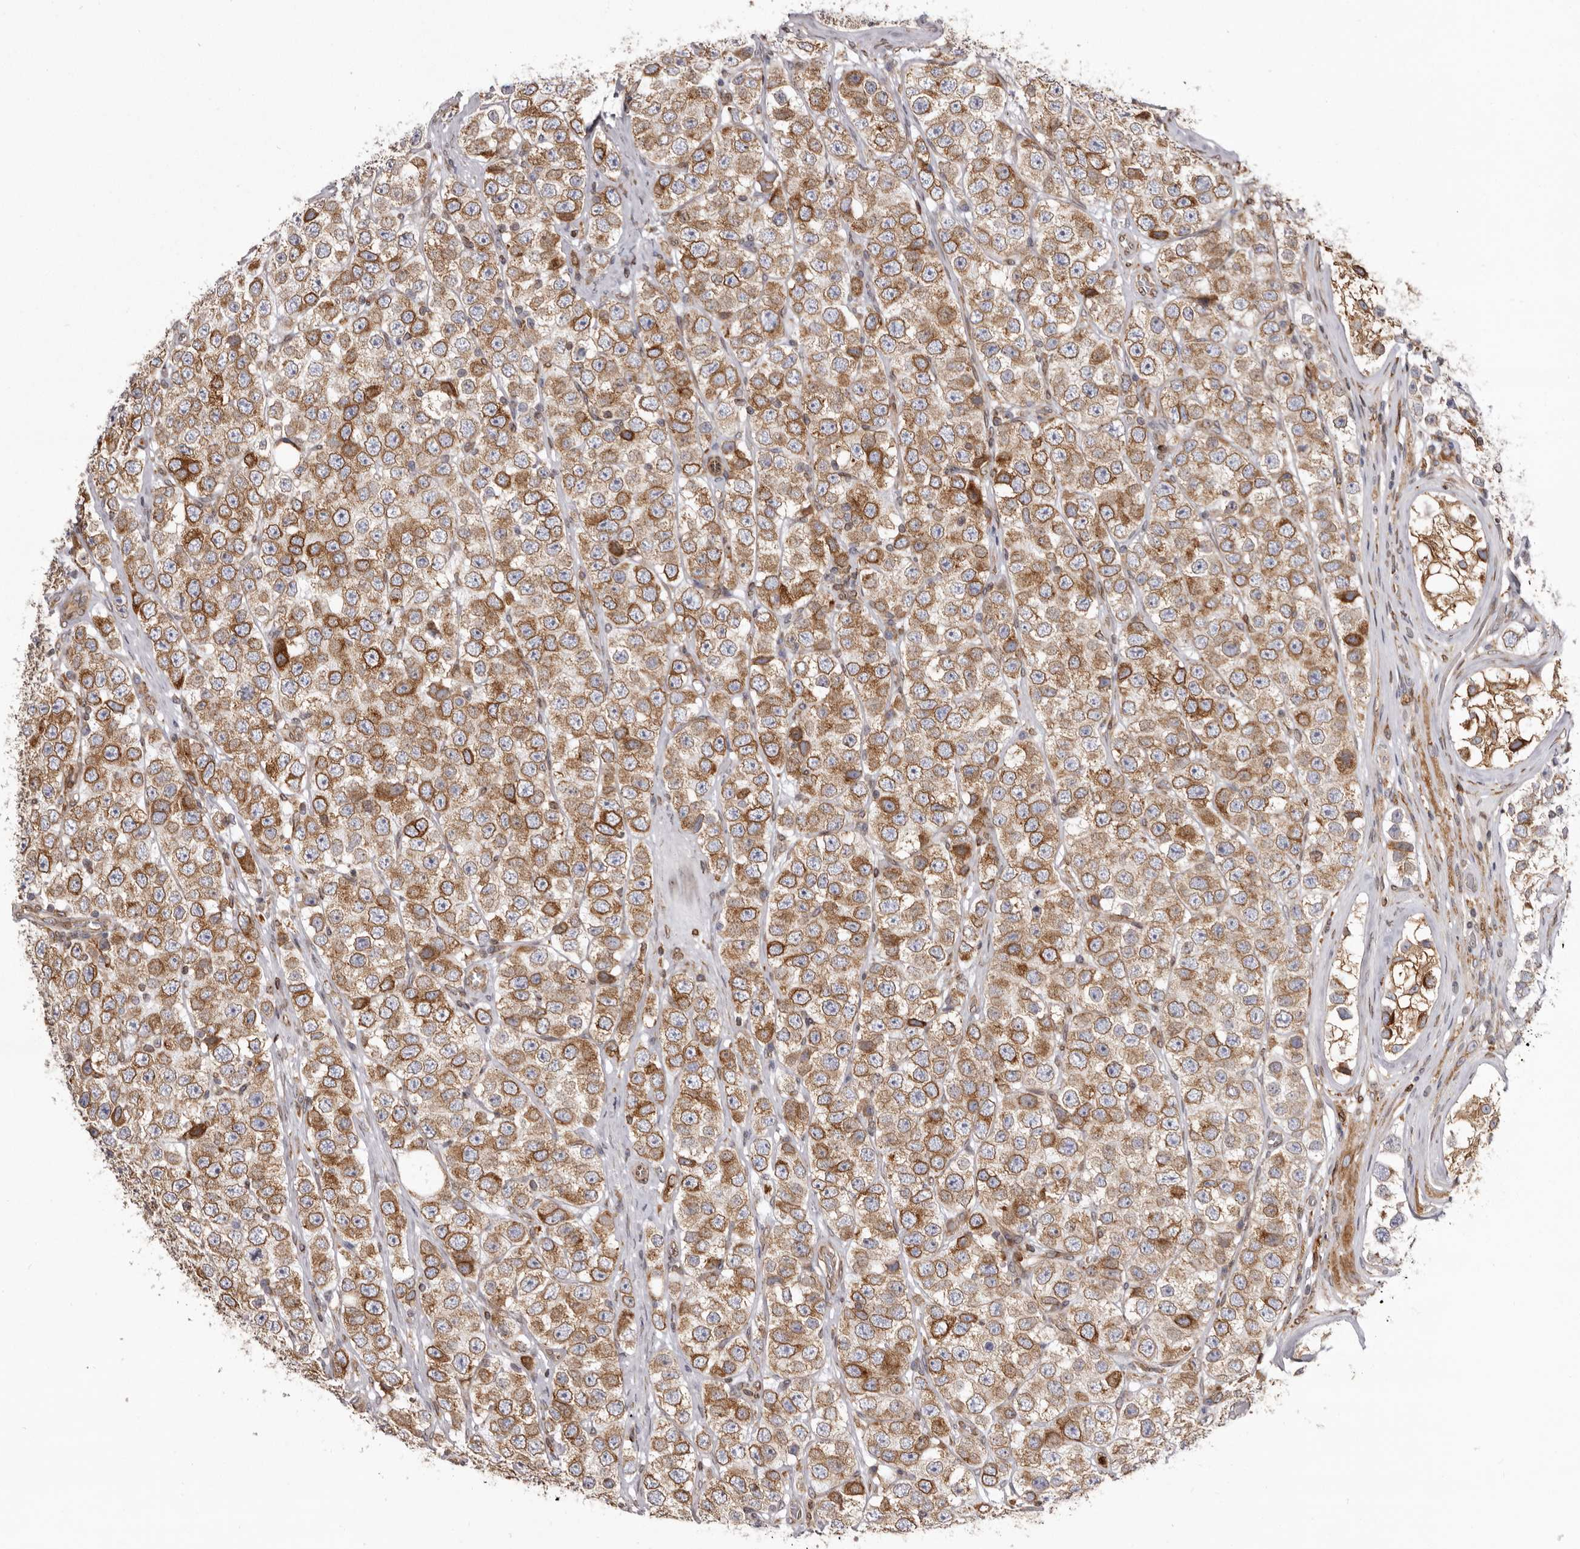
{"staining": {"intensity": "moderate", "quantity": ">75%", "location": "cytoplasmic/membranous"}, "tissue": "testis cancer", "cell_type": "Tumor cells", "image_type": "cancer", "snomed": [{"axis": "morphology", "description": "Seminoma, NOS"}, {"axis": "topography", "description": "Testis"}], "caption": "Testis cancer (seminoma) stained with IHC exhibits moderate cytoplasmic/membranous staining in approximately >75% of tumor cells.", "gene": "C4orf3", "patient": {"sex": "male", "age": 28}}